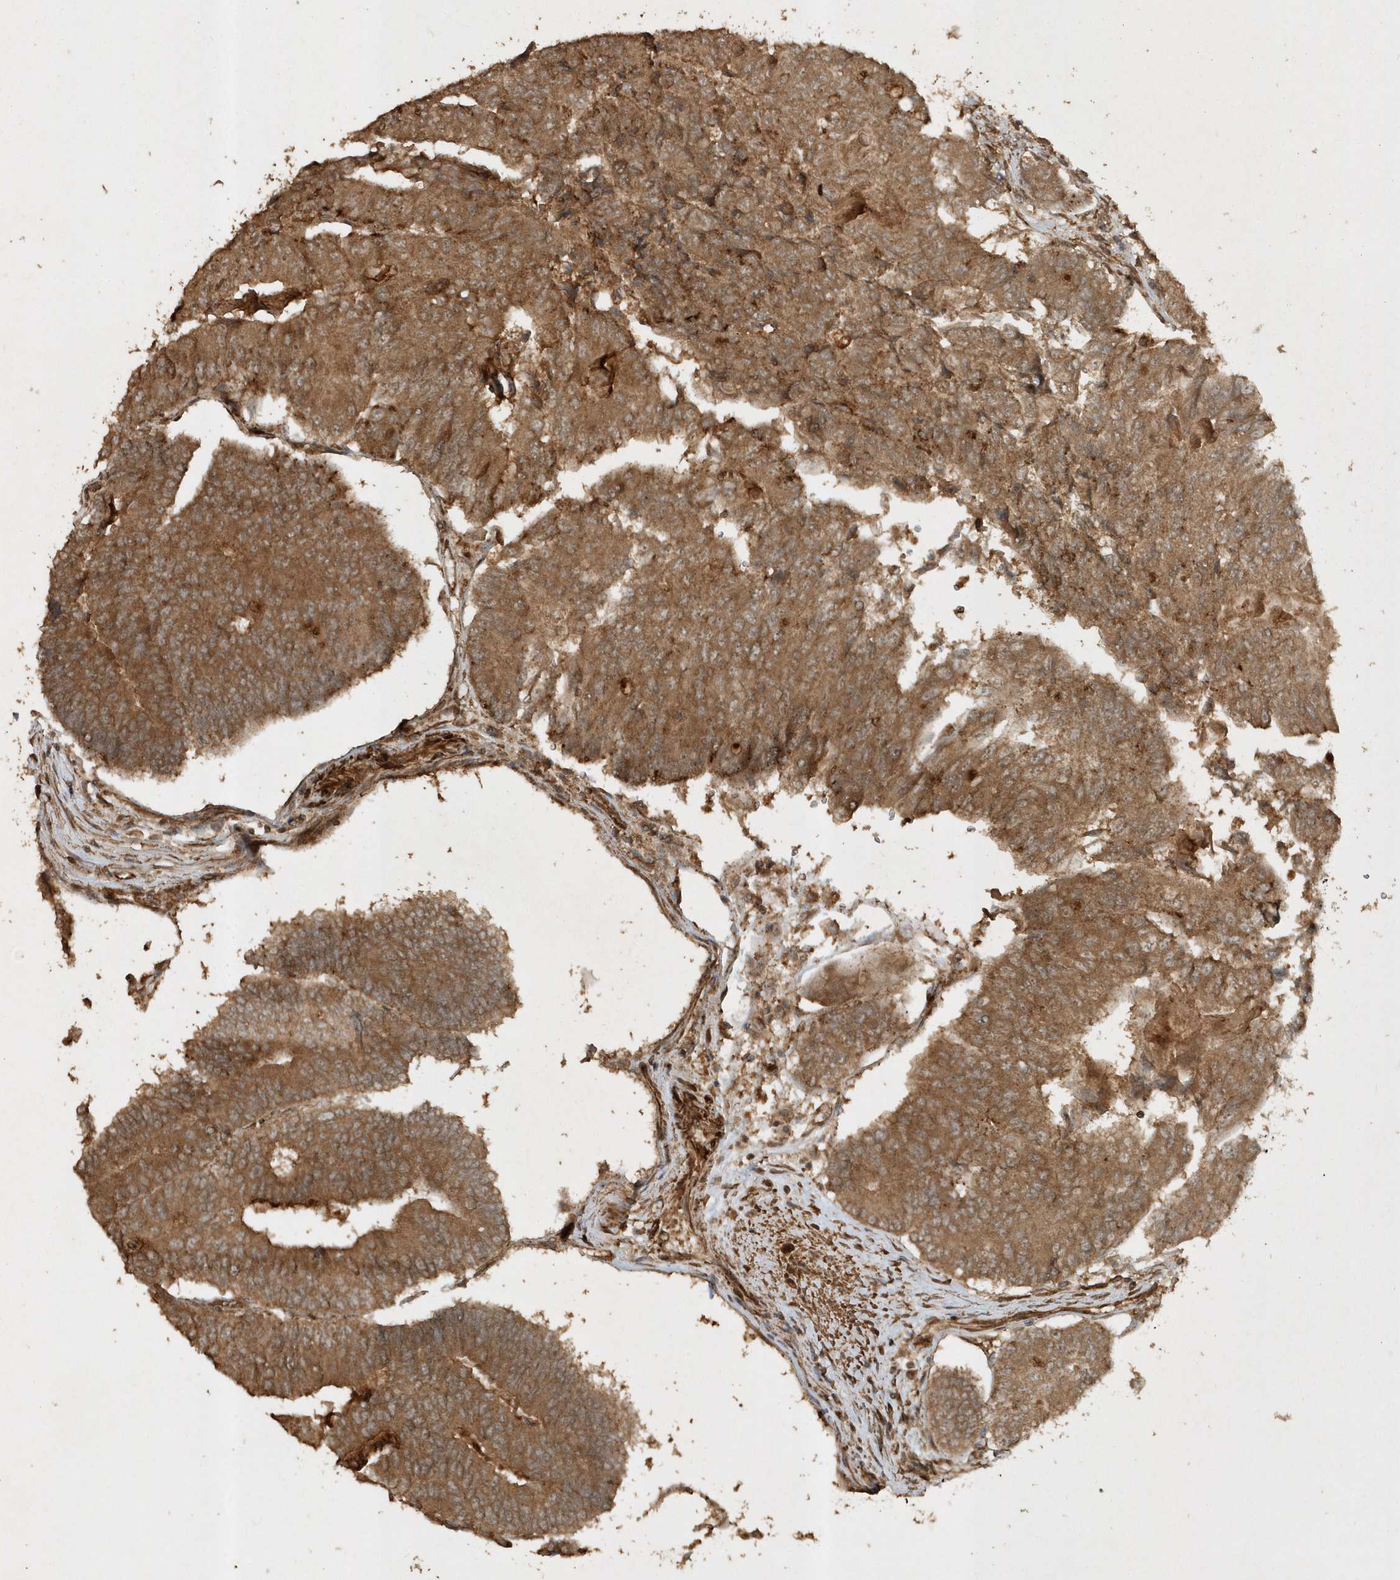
{"staining": {"intensity": "moderate", "quantity": ">75%", "location": "cytoplasmic/membranous"}, "tissue": "colorectal cancer", "cell_type": "Tumor cells", "image_type": "cancer", "snomed": [{"axis": "morphology", "description": "Adenocarcinoma, NOS"}, {"axis": "topography", "description": "Colon"}], "caption": "Tumor cells demonstrate medium levels of moderate cytoplasmic/membranous positivity in about >75% of cells in colorectal cancer (adenocarcinoma).", "gene": "AVPI1", "patient": {"sex": "female", "age": 67}}